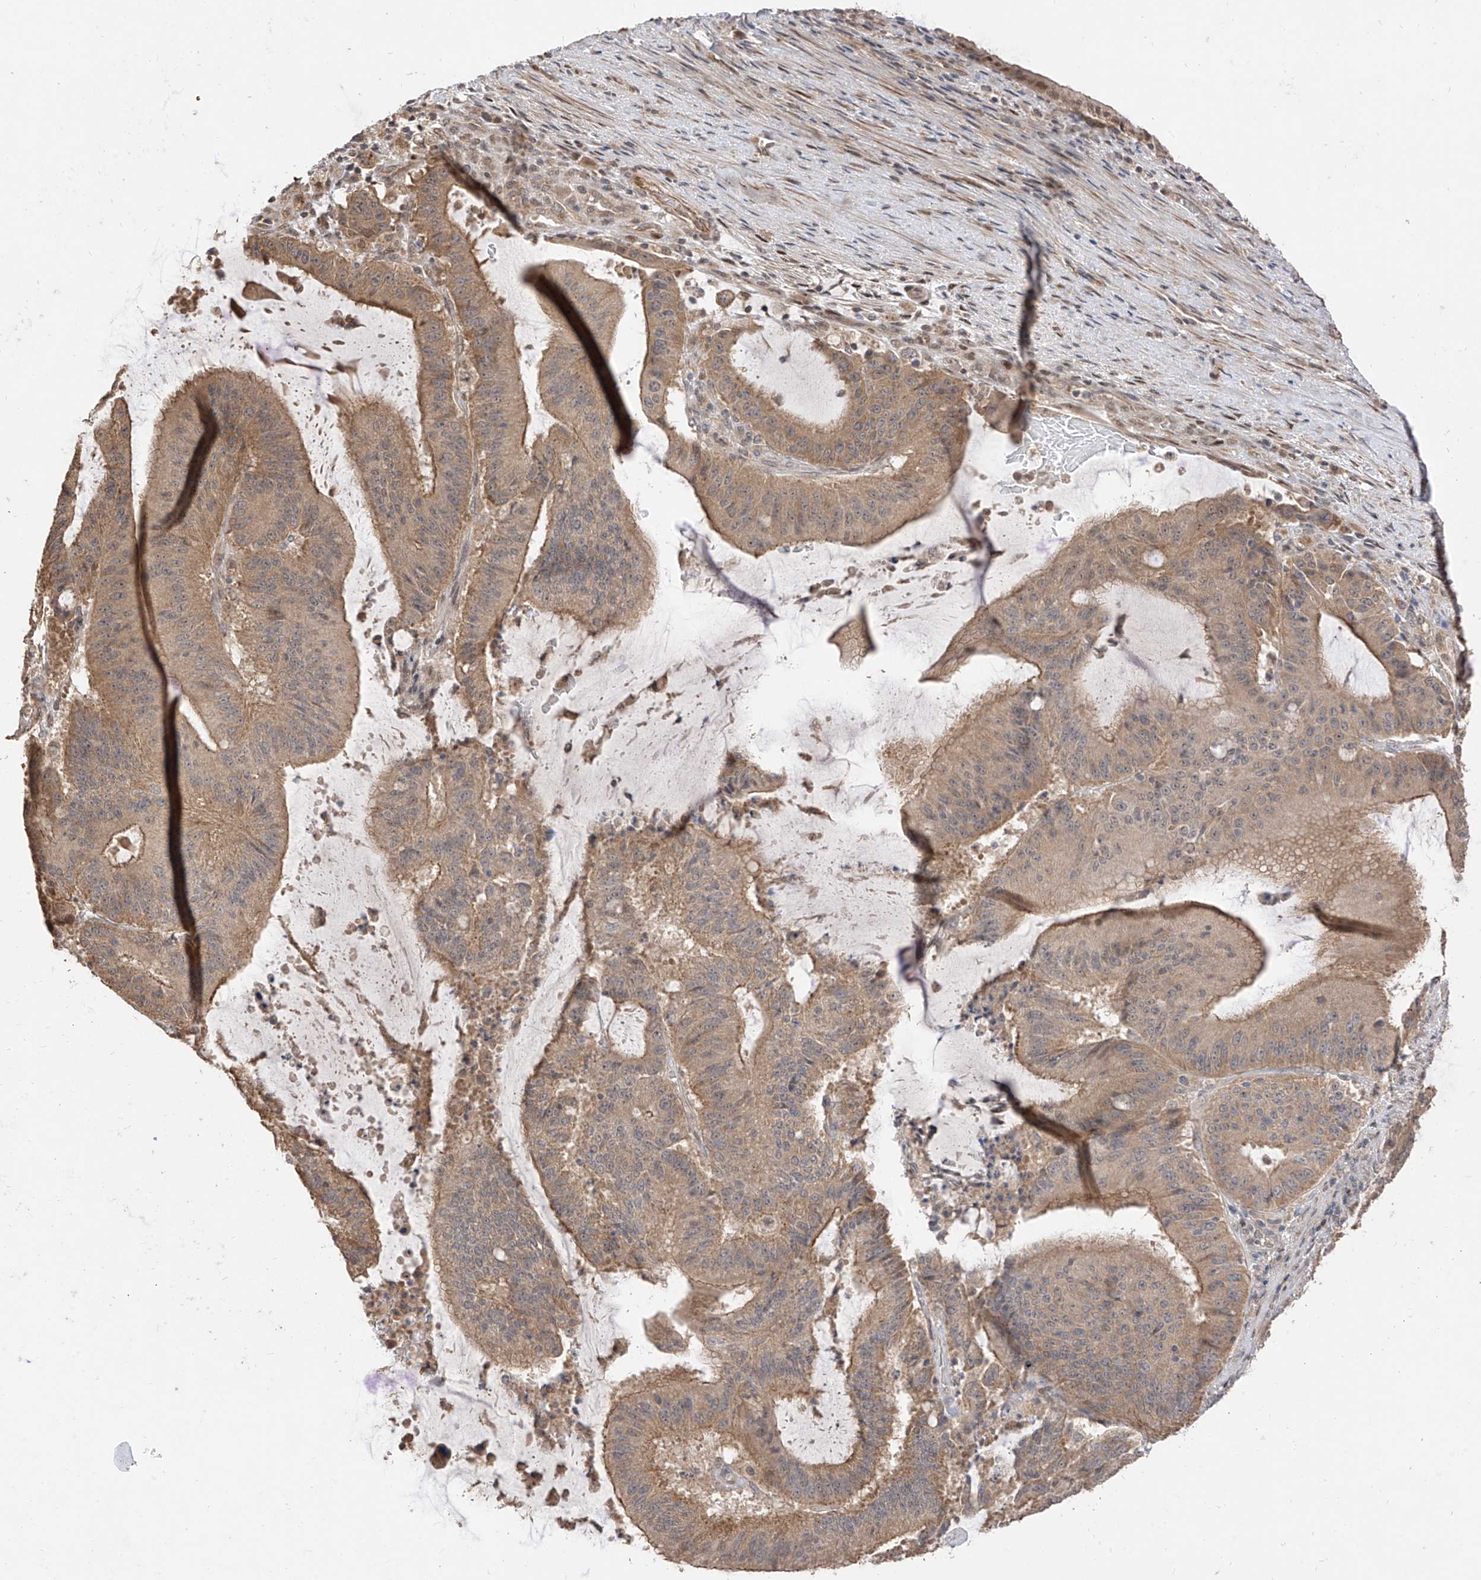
{"staining": {"intensity": "moderate", "quantity": ">75%", "location": "cytoplasmic/membranous"}, "tissue": "liver cancer", "cell_type": "Tumor cells", "image_type": "cancer", "snomed": [{"axis": "morphology", "description": "Normal tissue, NOS"}, {"axis": "morphology", "description": "Cholangiocarcinoma"}, {"axis": "topography", "description": "Liver"}, {"axis": "topography", "description": "Peripheral nerve tissue"}], "caption": "Protein staining reveals moderate cytoplasmic/membranous positivity in about >75% of tumor cells in liver cancer (cholangiocarcinoma). Immunohistochemistry (ihc) stains the protein in brown and the nuclei are stained blue.", "gene": "LATS1", "patient": {"sex": "female", "age": 73}}